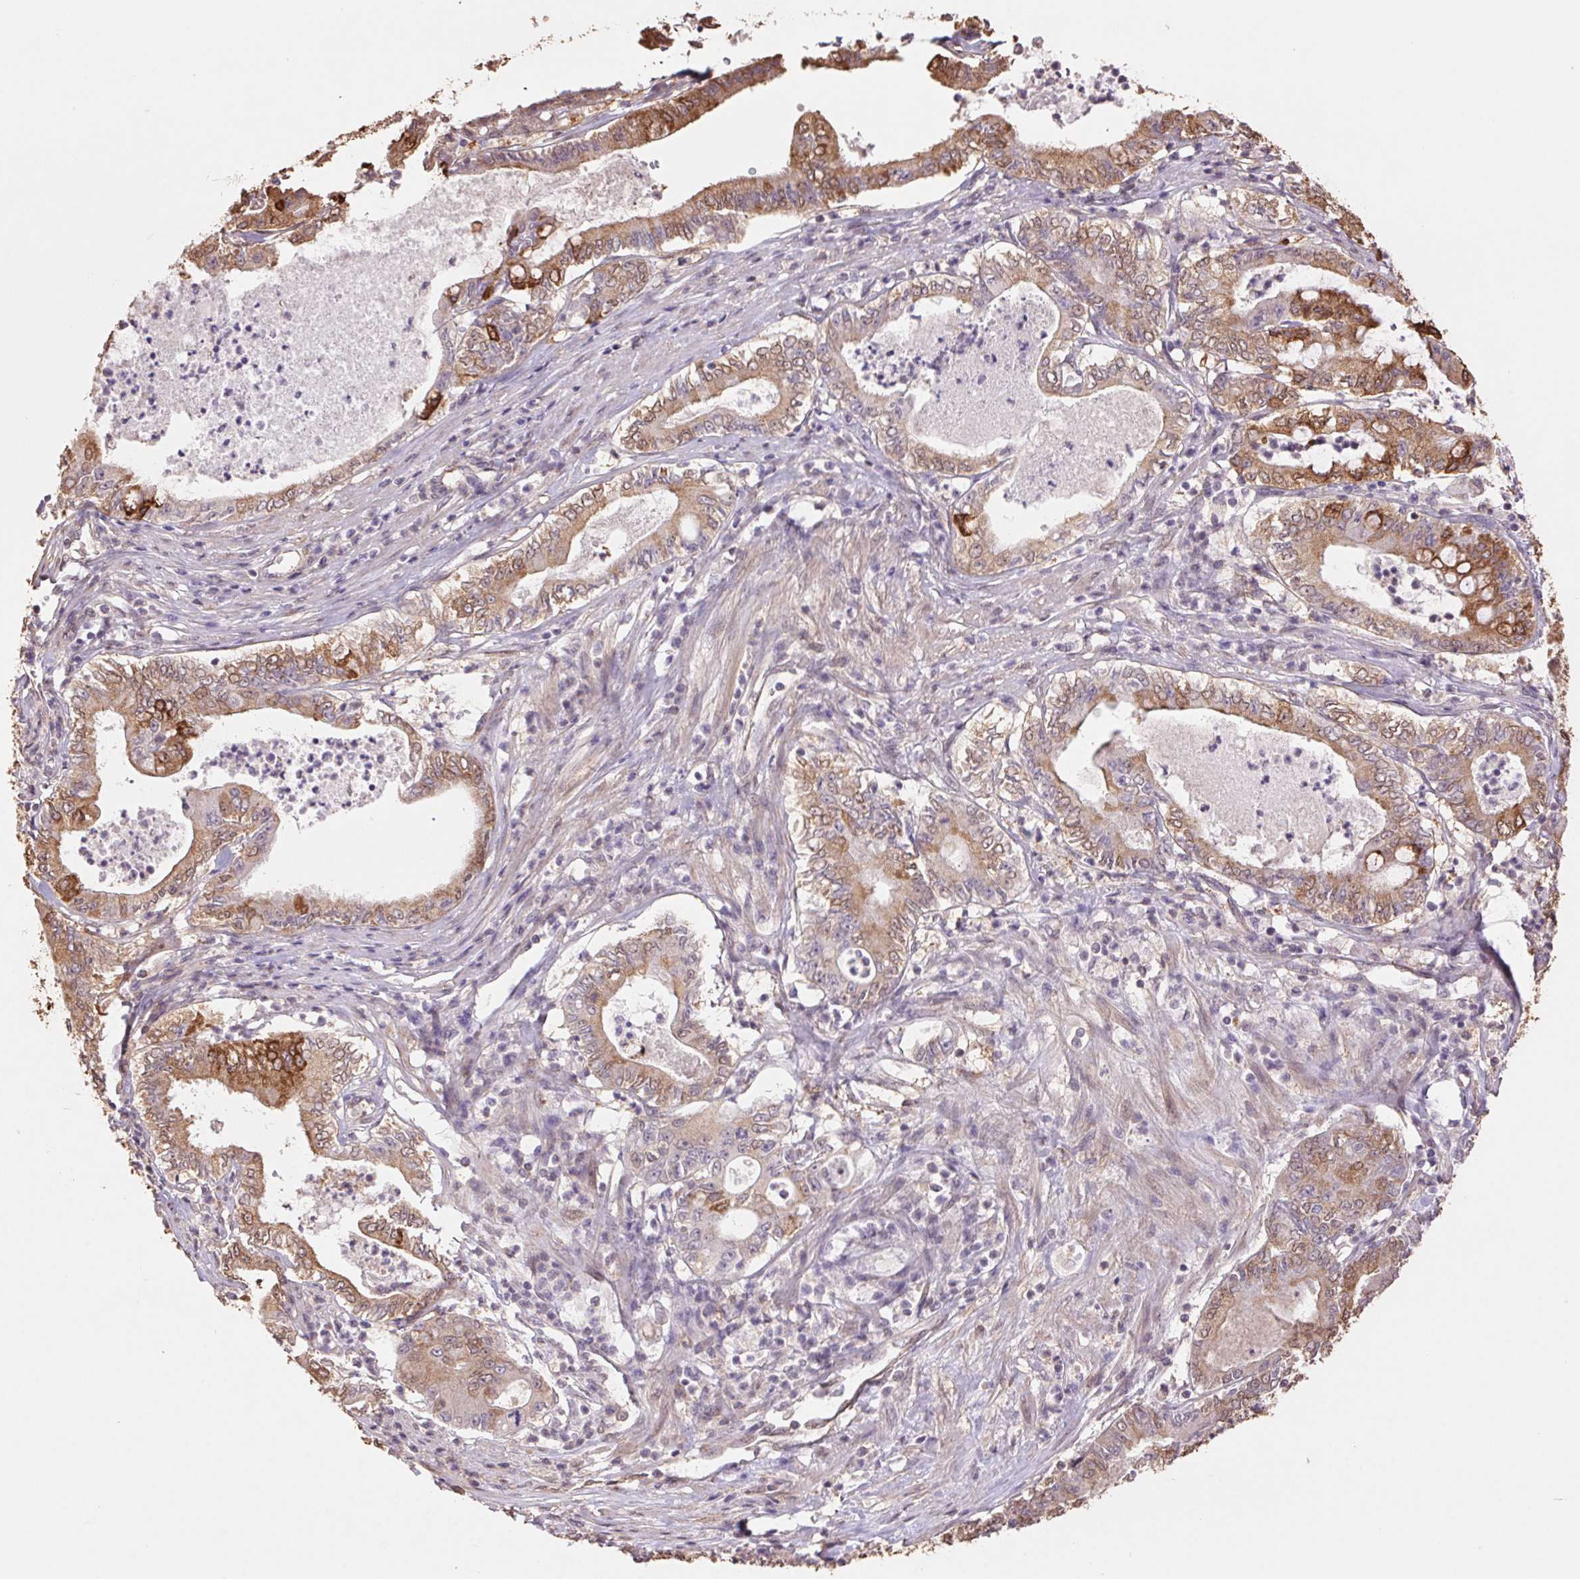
{"staining": {"intensity": "moderate", "quantity": "25%-75%", "location": "cytoplasmic/membranous"}, "tissue": "pancreatic cancer", "cell_type": "Tumor cells", "image_type": "cancer", "snomed": [{"axis": "morphology", "description": "Adenocarcinoma, NOS"}, {"axis": "topography", "description": "Pancreas"}], "caption": "A histopathology image of pancreatic cancer (adenocarcinoma) stained for a protein demonstrates moderate cytoplasmic/membranous brown staining in tumor cells.", "gene": "CUTA", "patient": {"sex": "male", "age": 71}}